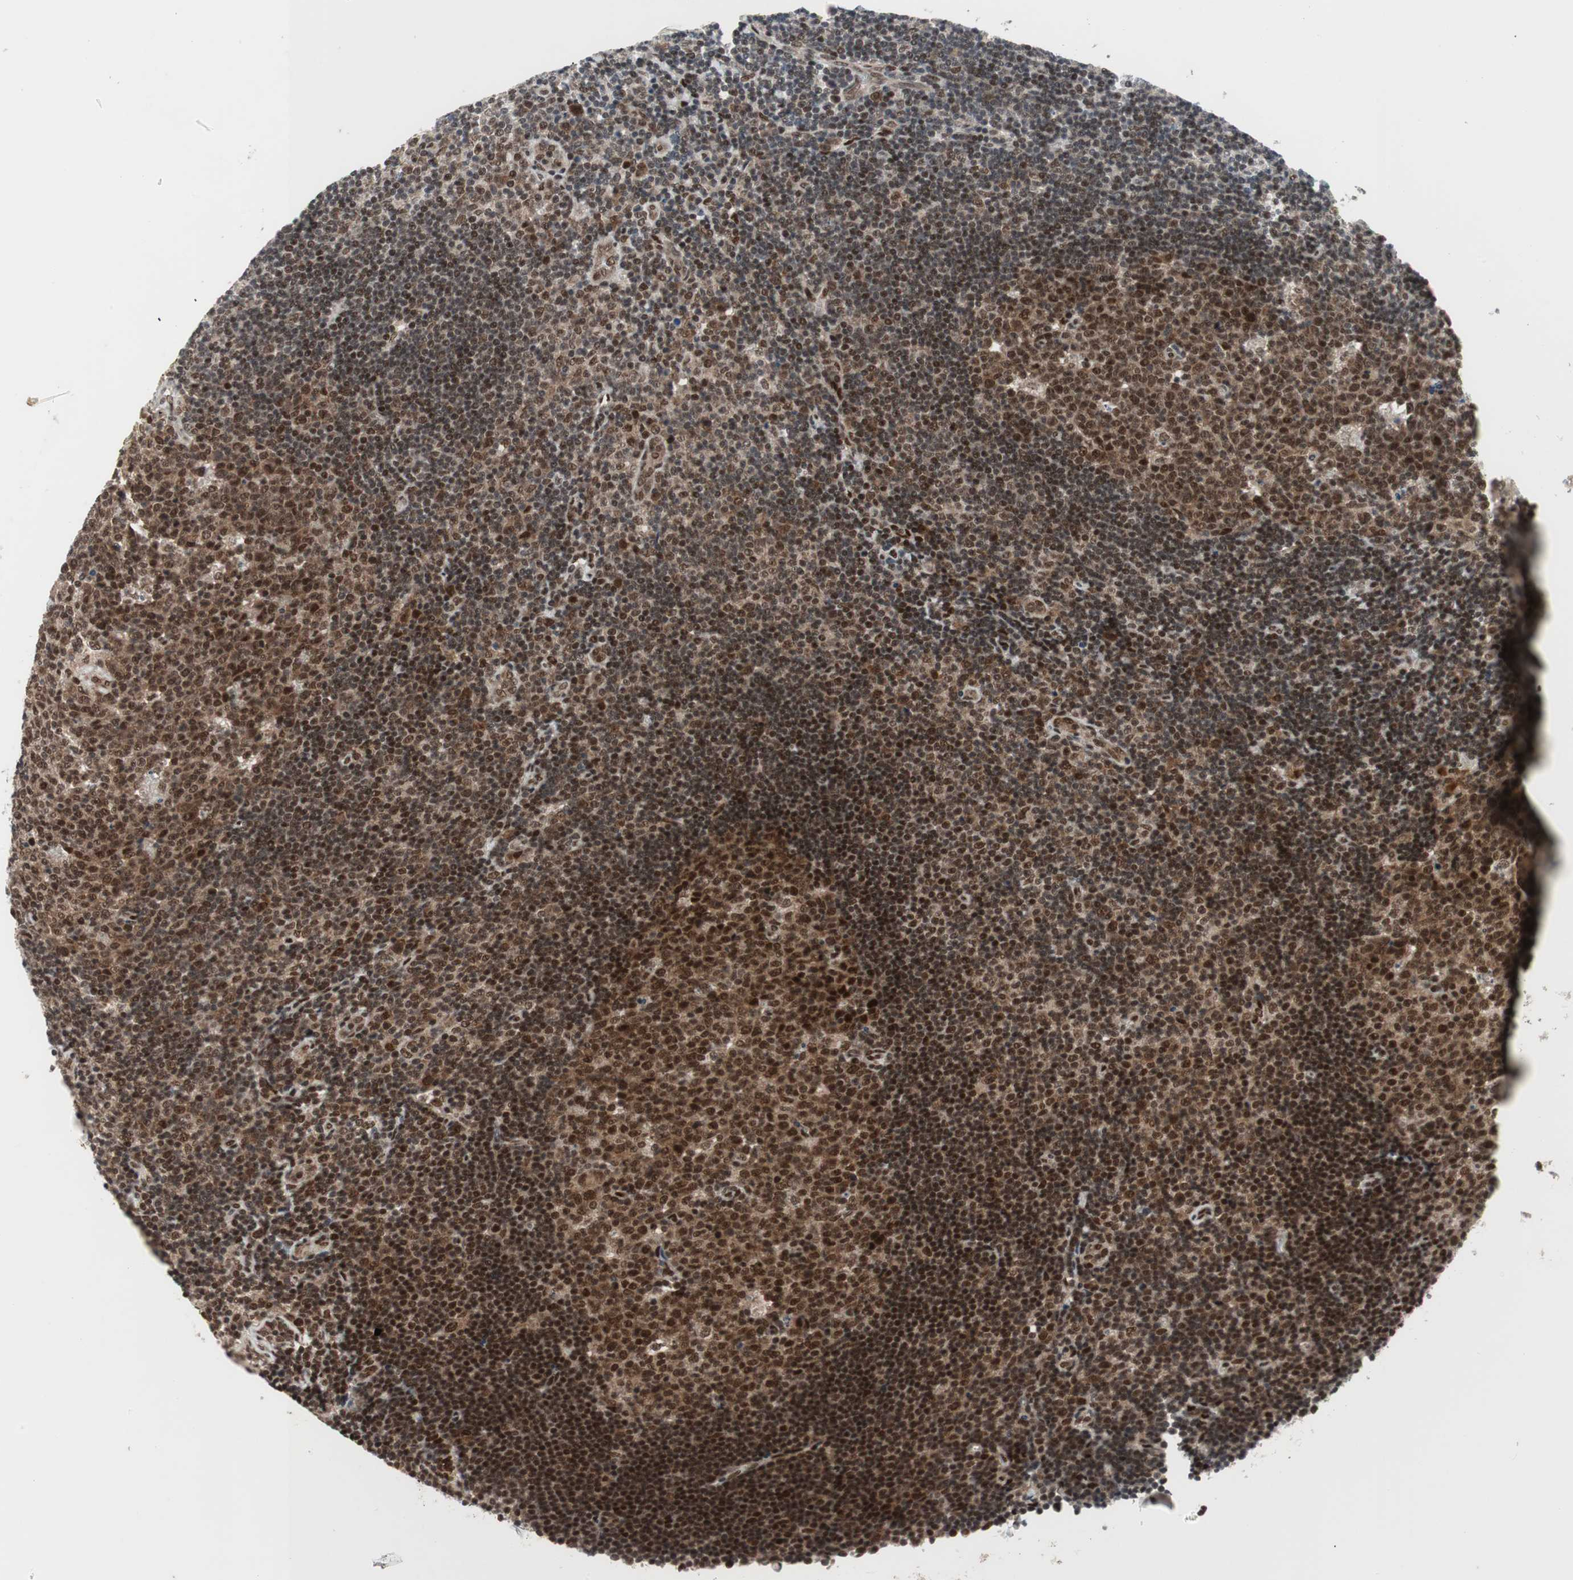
{"staining": {"intensity": "strong", "quantity": ">75%", "location": "nuclear"}, "tissue": "lymph node", "cell_type": "Germinal center cells", "image_type": "normal", "snomed": [{"axis": "morphology", "description": "Normal tissue, NOS"}, {"axis": "topography", "description": "Lymph node"}, {"axis": "topography", "description": "Salivary gland"}], "caption": "Strong nuclear protein positivity is present in approximately >75% of germinal center cells in lymph node. (DAB (3,3'-diaminobenzidine) = brown stain, brightfield microscopy at high magnification).", "gene": "TCF12", "patient": {"sex": "male", "age": 8}}